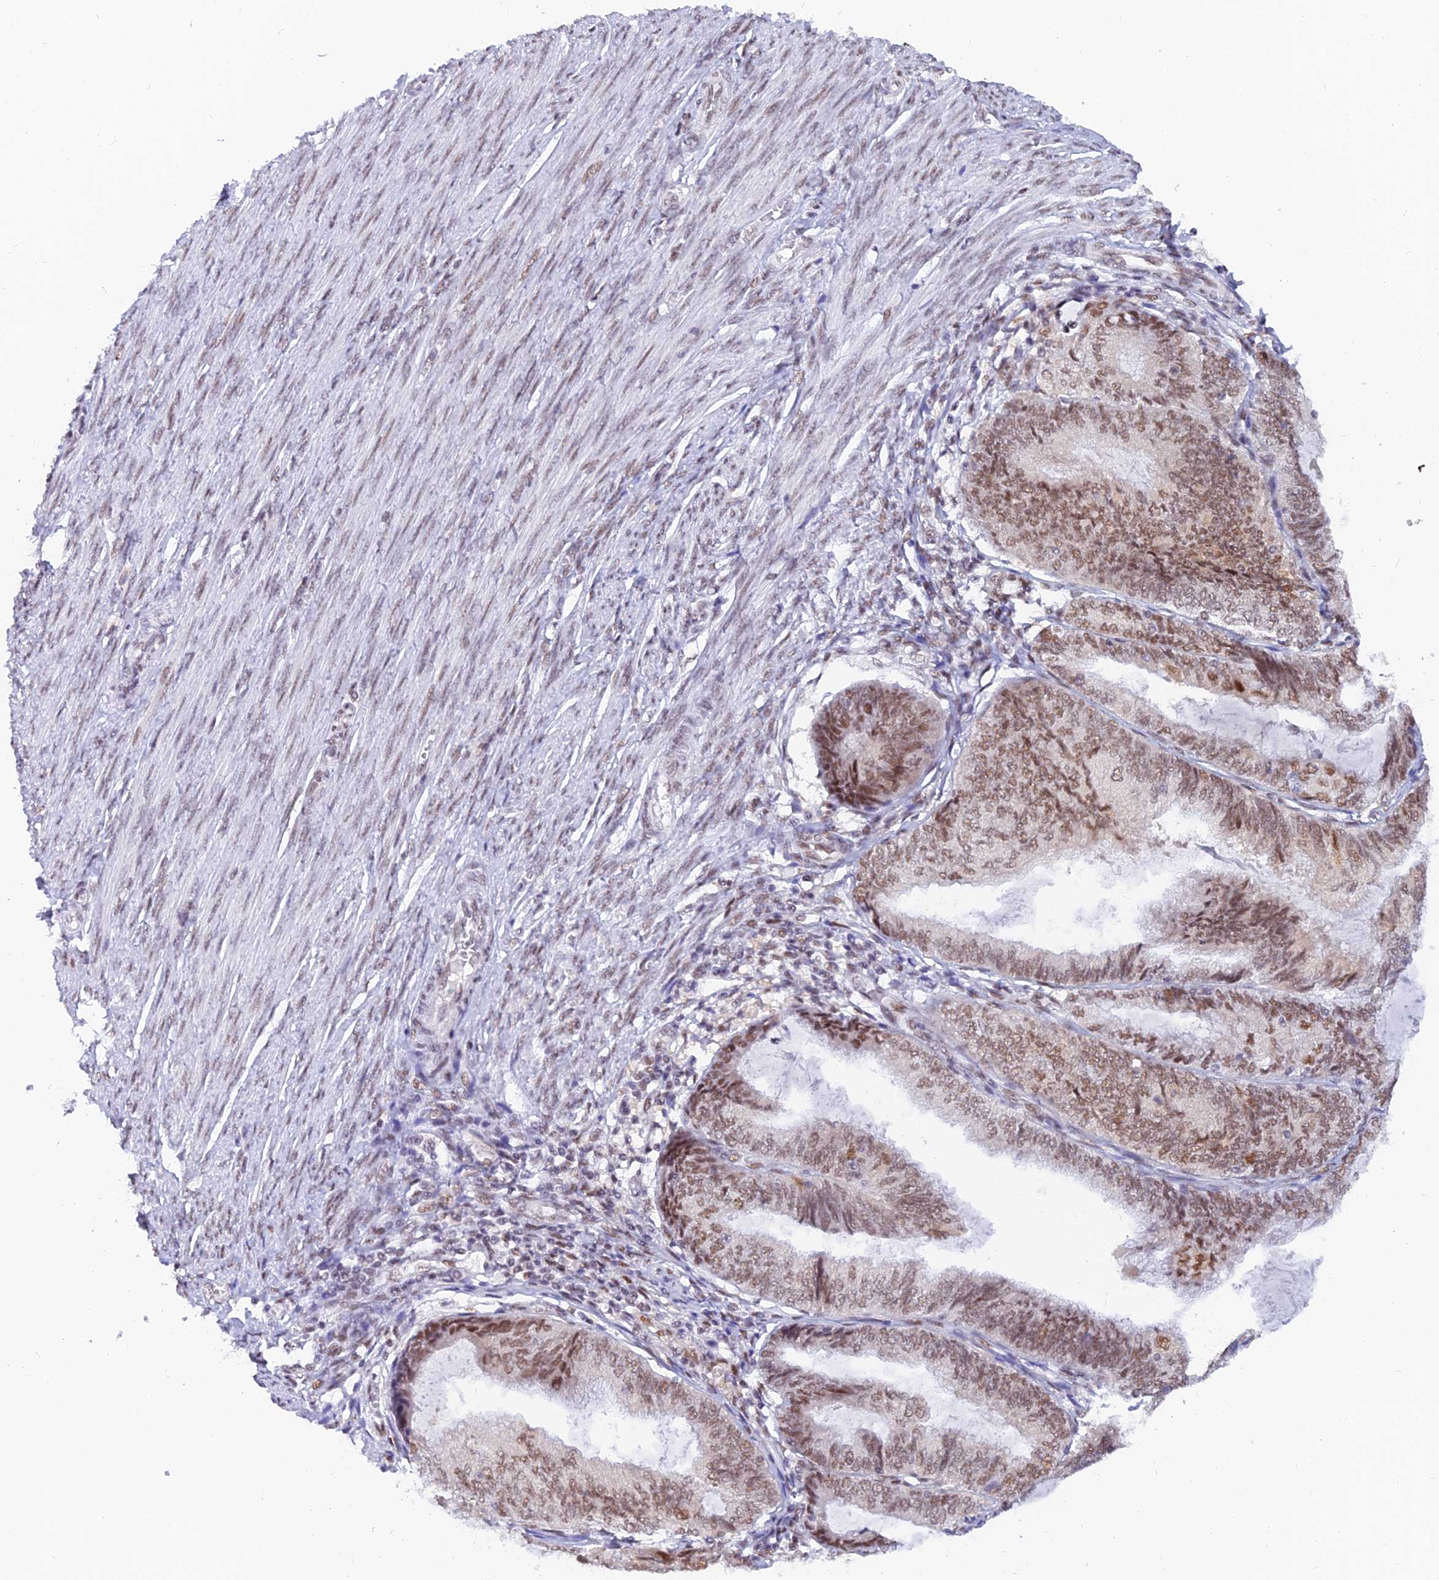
{"staining": {"intensity": "moderate", "quantity": ">75%", "location": "nuclear"}, "tissue": "endometrial cancer", "cell_type": "Tumor cells", "image_type": "cancer", "snomed": [{"axis": "morphology", "description": "Adenocarcinoma, NOS"}, {"axis": "topography", "description": "Endometrium"}], "caption": "An image of human endometrial cancer stained for a protein reveals moderate nuclear brown staining in tumor cells.", "gene": "DPY30", "patient": {"sex": "female", "age": 81}}